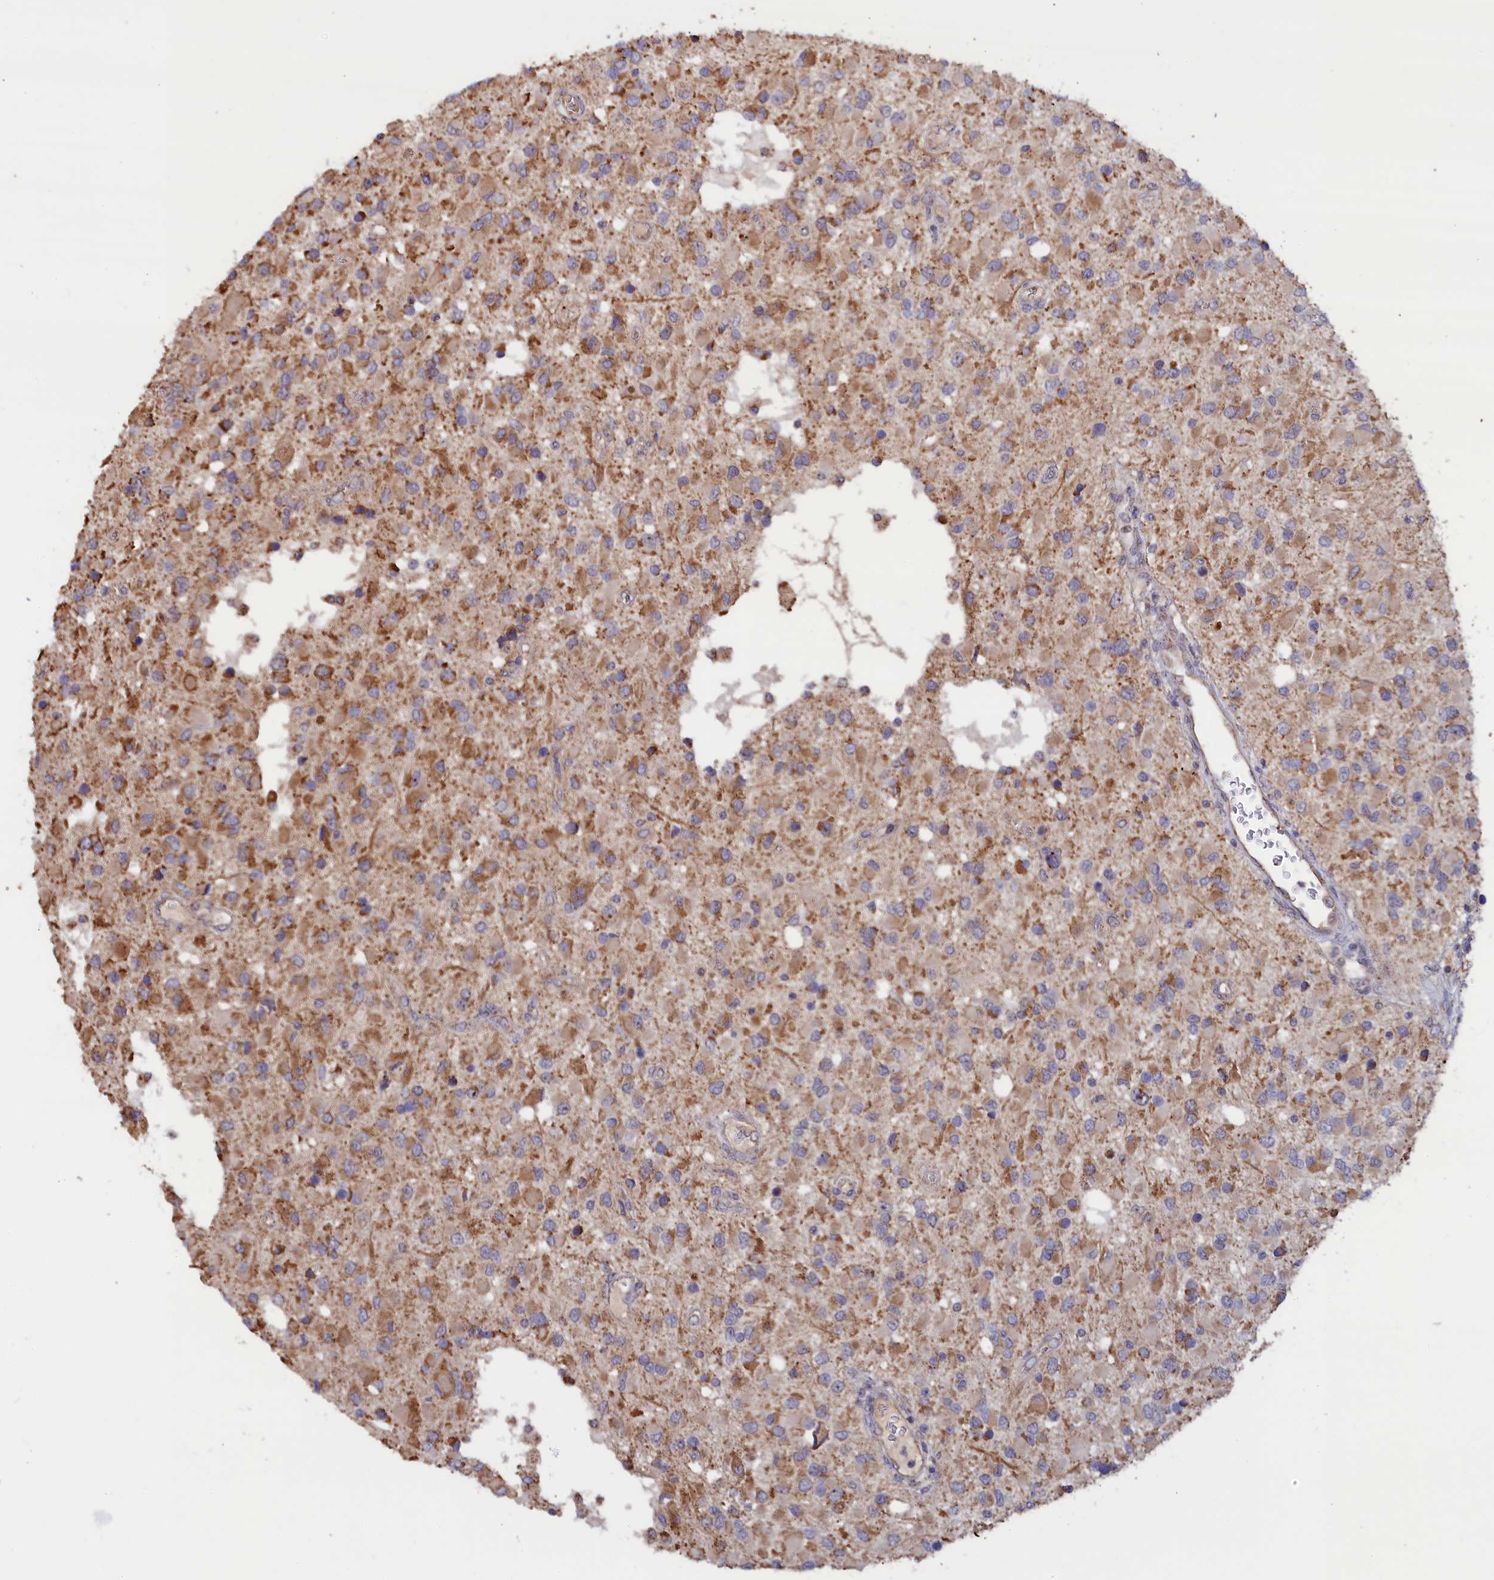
{"staining": {"intensity": "moderate", "quantity": ">75%", "location": "cytoplasmic/membranous"}, "tissue": "glioma", "cell_type": "Tumor cells", "image_type": "cancer", "snomed": [{"axis": "morphology", "description": "Glioma, malignant, High grade"}, {"axis": "topography", "description": "Brain"}], "caption": "DAB (3,3'-diaminobenzidine) immunohistochemical staining of glioma reveals moderate cytoplasmic/membranous protein staining in about >75% of tumor cells.", "gene": "ZNF816", "patient": {"sex": "male", "age": 53}}